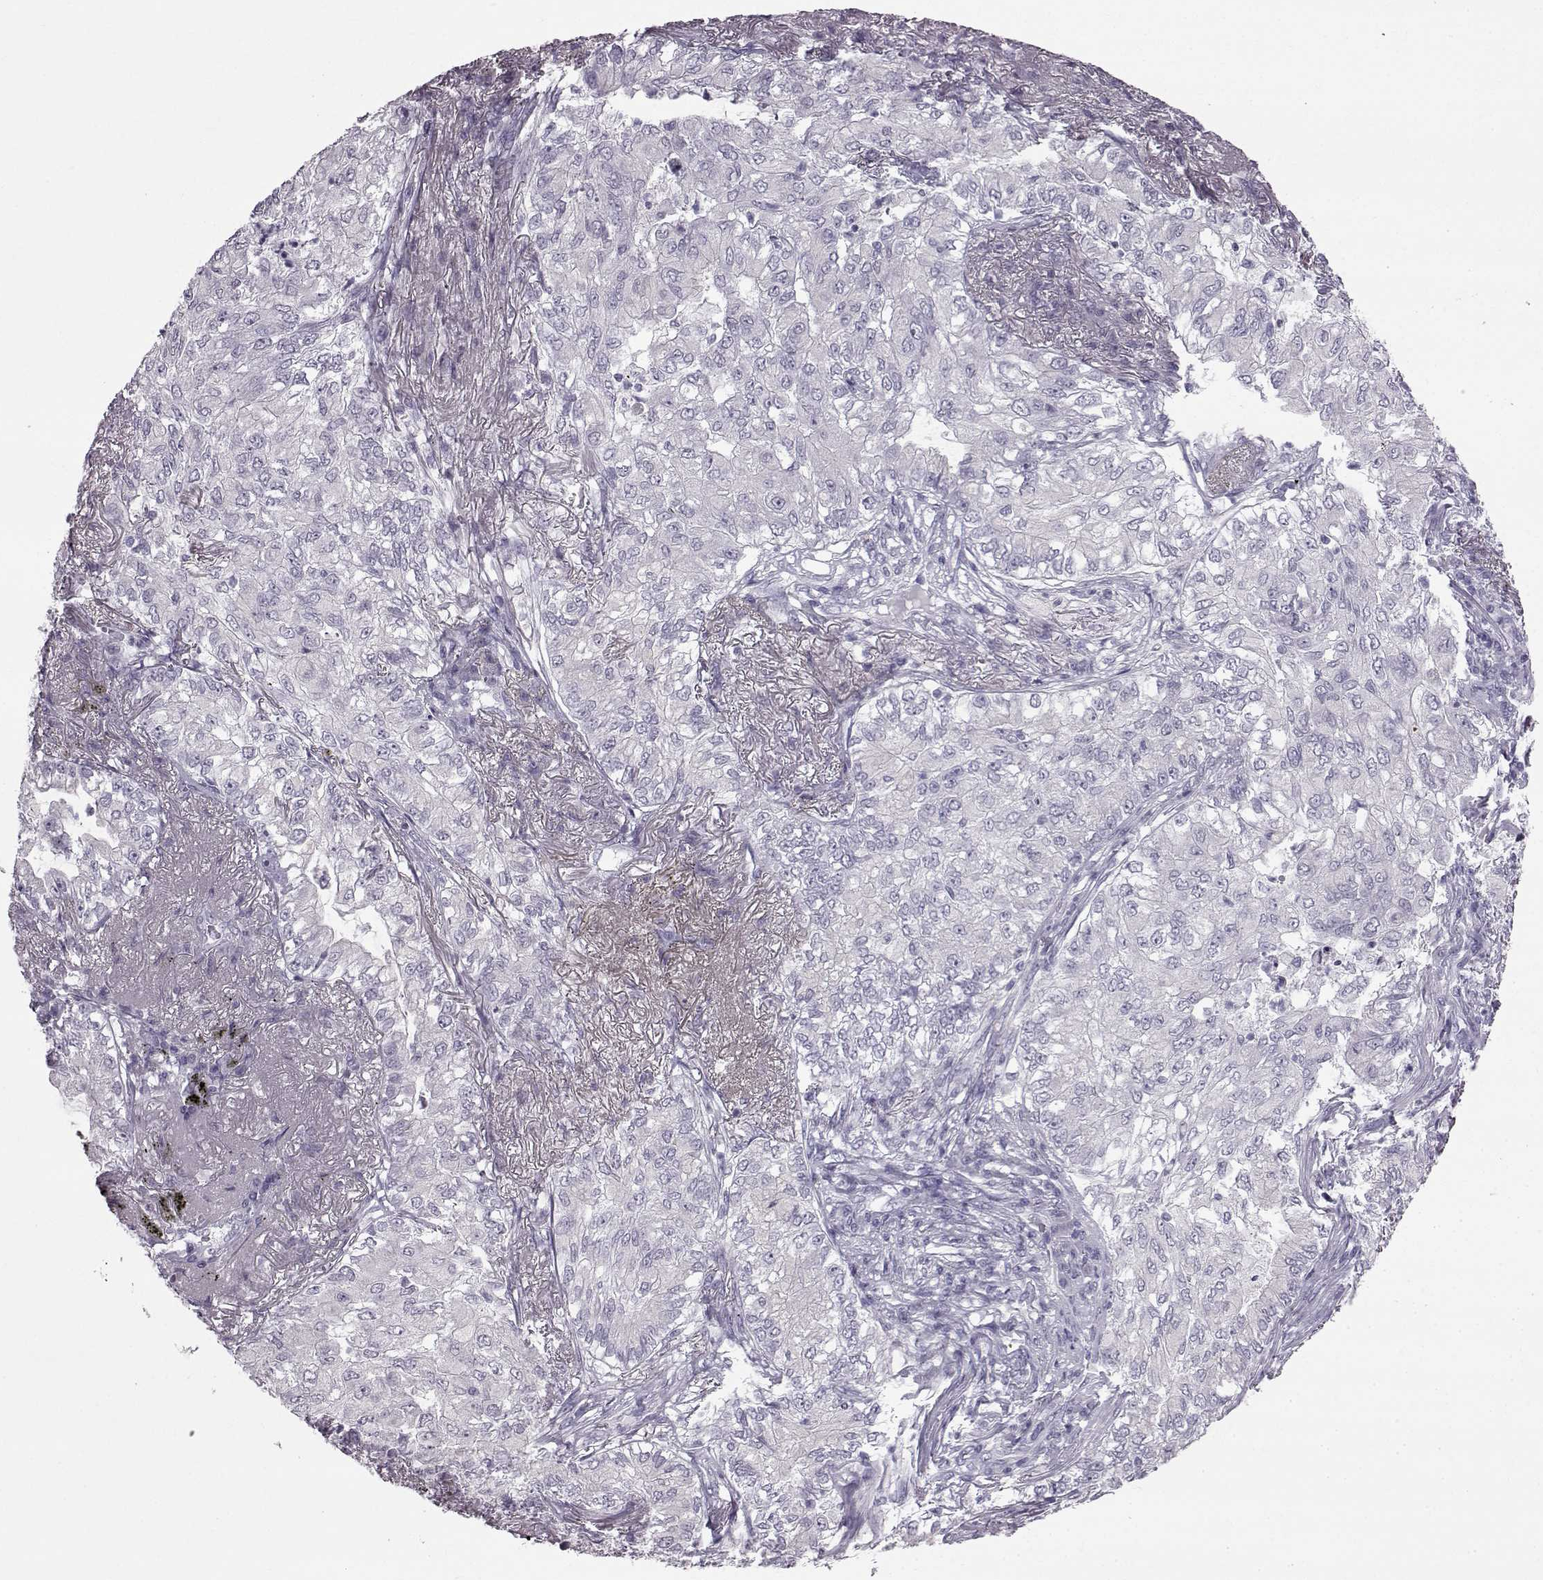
{"staining": {"intensity": "negative", "quantity": "none", "location": "none"}, "tissue": "lung cancer", "cell_type": "Tumor cells", "image_type": "cancer", "snomed": [{"axis": "morphology", "description": "Adenocarcinoma, NOS"}, {"axis": "topography", "description": "Lung"}], "caption": "The immunohistochemistry micrograph has no significant positivity in tumor cells of adenocarcinoma (lung) tissue.", "gene": "SLC28A2", "patient": {"sex": "female", "age": 73}}